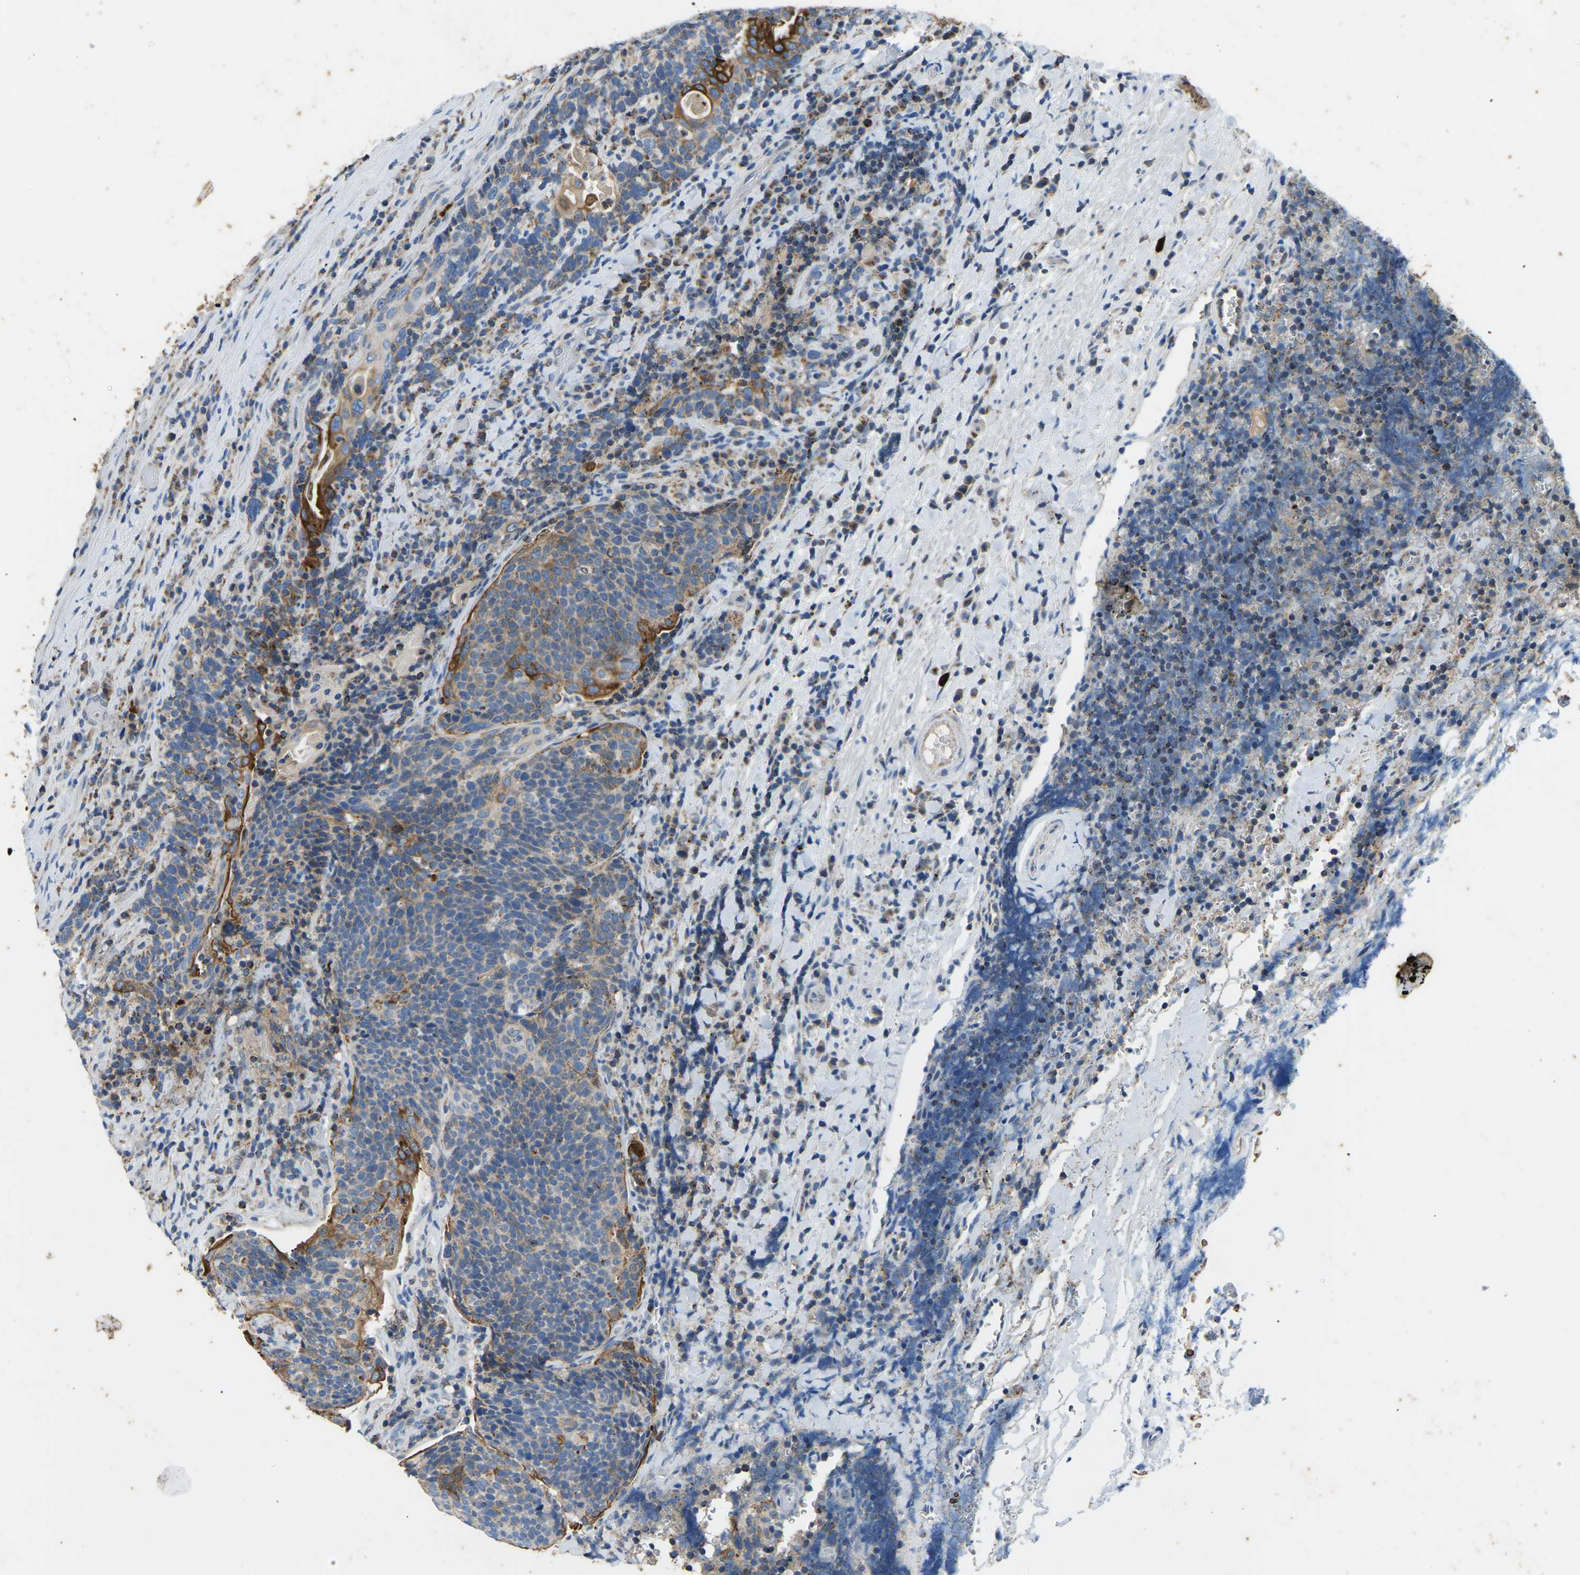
{"staining": {"intensity": "strong", "quantity": "25%-75%", "location": "cytoplasmic/membranous"}, "tissue": "head and neck cancer", "cell_type": "Tumor cells", "image_type": "cancer", "snomed": [{"axis": "morphology", "description": "Squamous cell carcinoma, NOS"}, {"axis": "morphology", "description": "Squamous cell carcinoma, metastatic, NOS"}, {"axis": "topography", "description": "Lymph node"}, {"axis": "topography", "description": "Head-Neck"}], "caption": "Human squamous cell carcinoma (head and neck) stained with a brown dye reveals strong cytoplasmic/membranous positive positivity in approximately 25%-75% of tumor cells.", "gene": "ZNF200", "patient": {"sex": "male", "age": 62}}